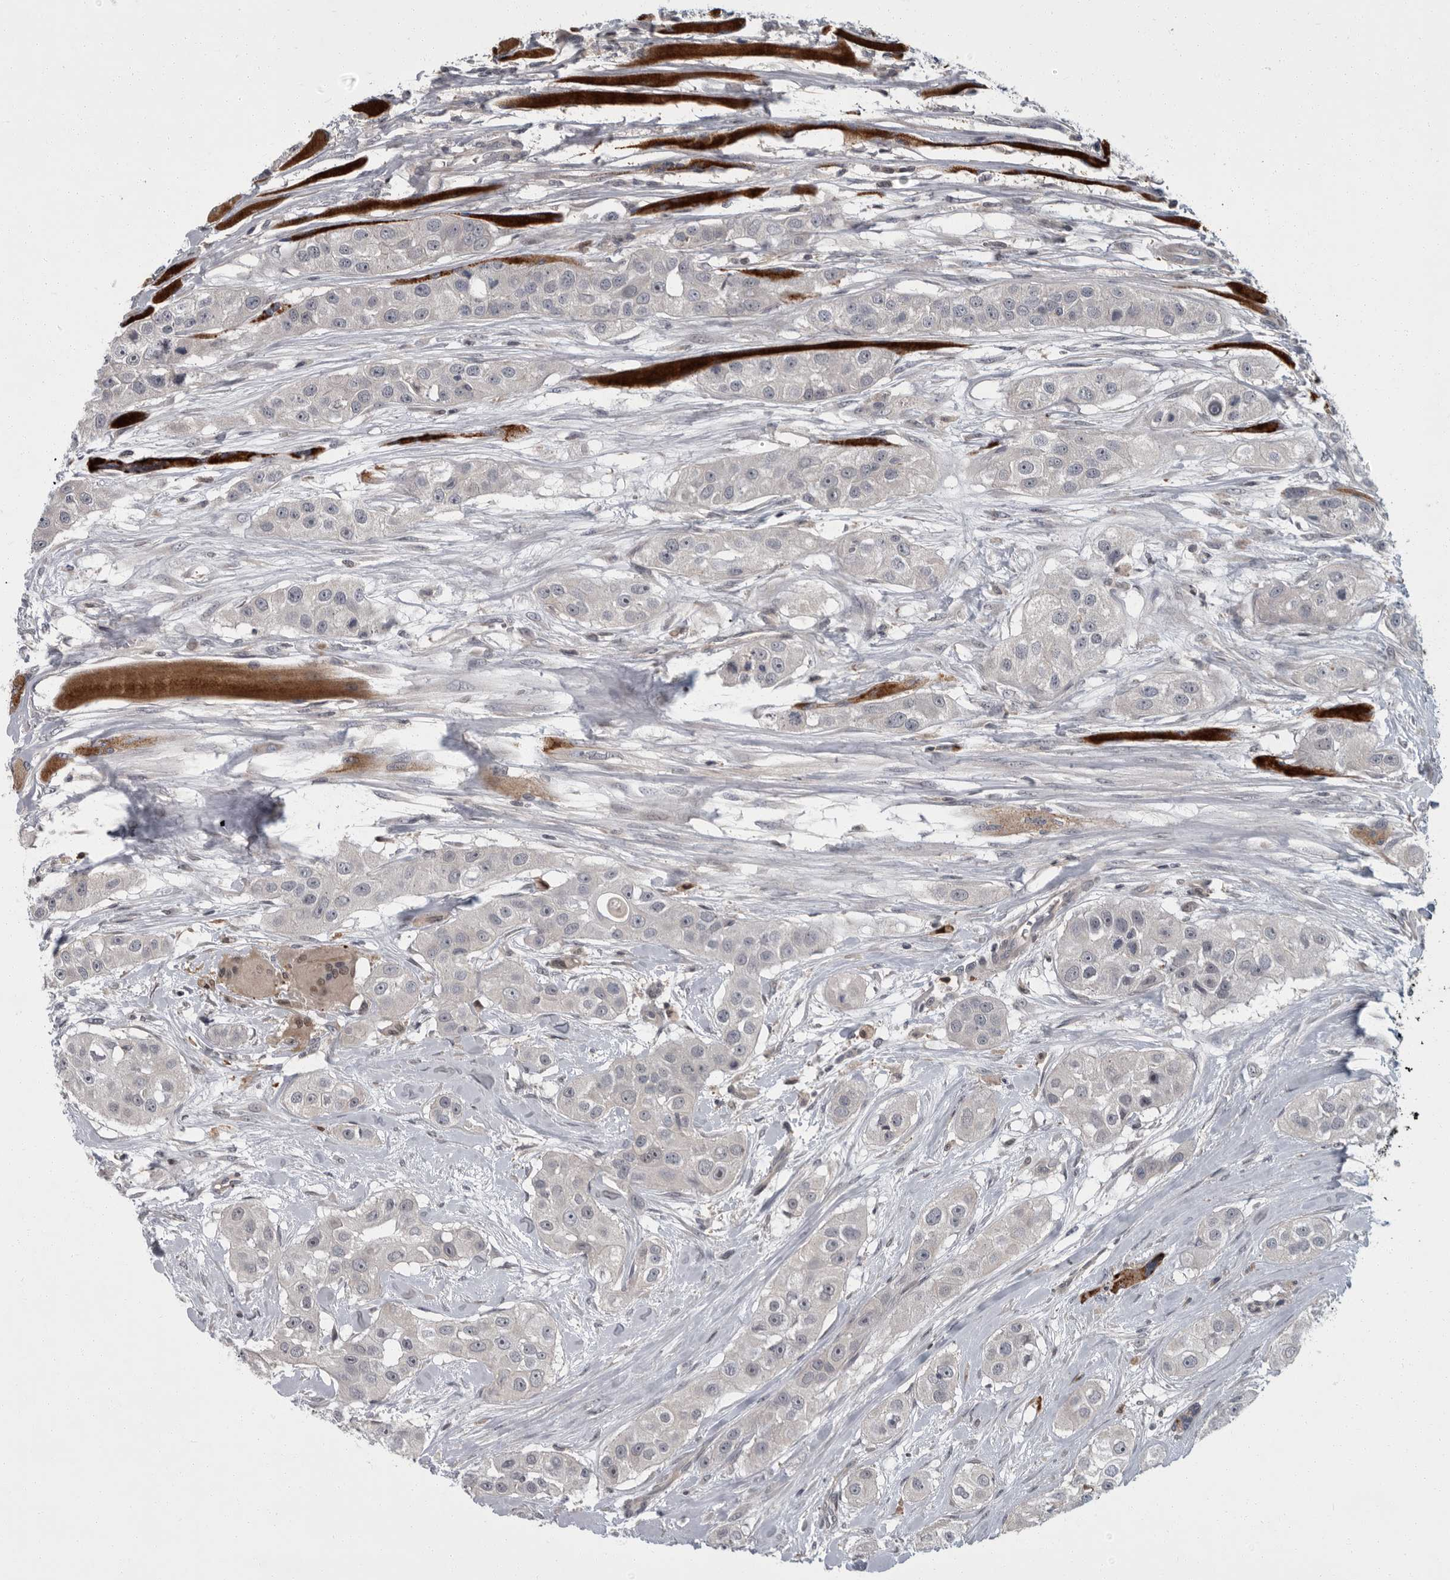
{"staining": {"intensity": "negative", "quantity": "none", "location": "none"}, "tissue": "head and neck cancer", "cell_type": "Tumor cells", "image_type": "cancer", "snomed": [{"axis": "morphology", "description": "Normal tissue, NOS"}, {"axis": "morphology", "description": "Squamous cell carcinoma, NOS"}, {"axis": "topography", "description": "Skeletal muscle"}, {"axis": "topography", "description": "Head-Neck"}], "caption": "Immunohistochemical staining of human squamous cell carcinoma (head and neck) reveals no significant expression in tumor cells.", "gene": "PDE7A", "patient": {"sex": "male", "age": 51}}